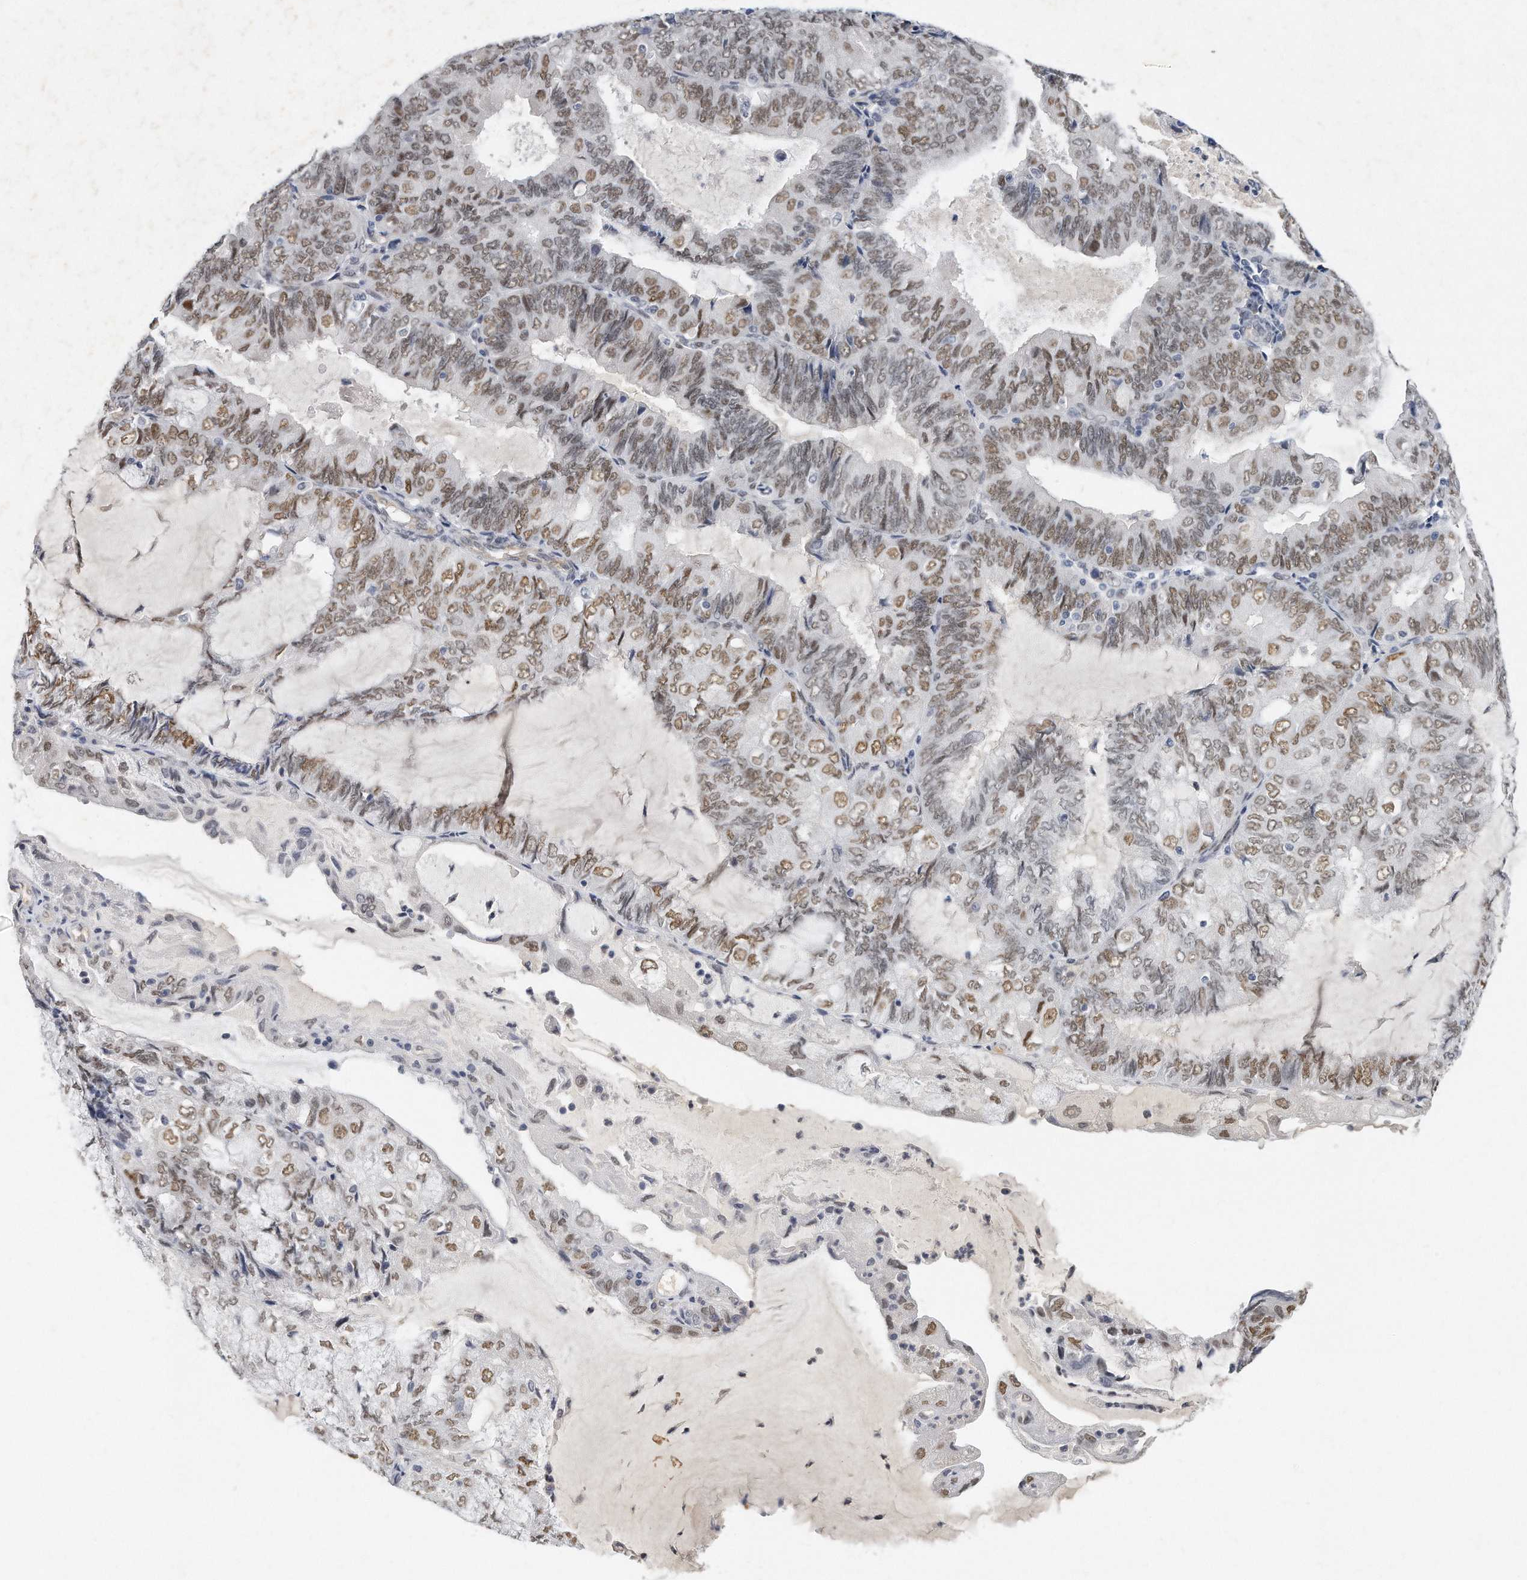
{"staining": {"intensity": "moderate", "quantity": "25%-75%", "location": "nuclear"}, "tissue": "endometrial cancer", "cell_type": "Tumor cells", "image_type": "cancer", "snomed": [{"axis": "morphology", "description": "Adenocarcinoma, NOS"}, {"axis": "topography", "description": "Endometrium"}], "caption": "This is an image of immunohistochemistry (IHC) staining of endometrial adenocarcinoma, which shows moderate positivity in the nuclear of tumor cells.", "gene": "CTBP2", "patient": {"sex": "female", "age": 81}}